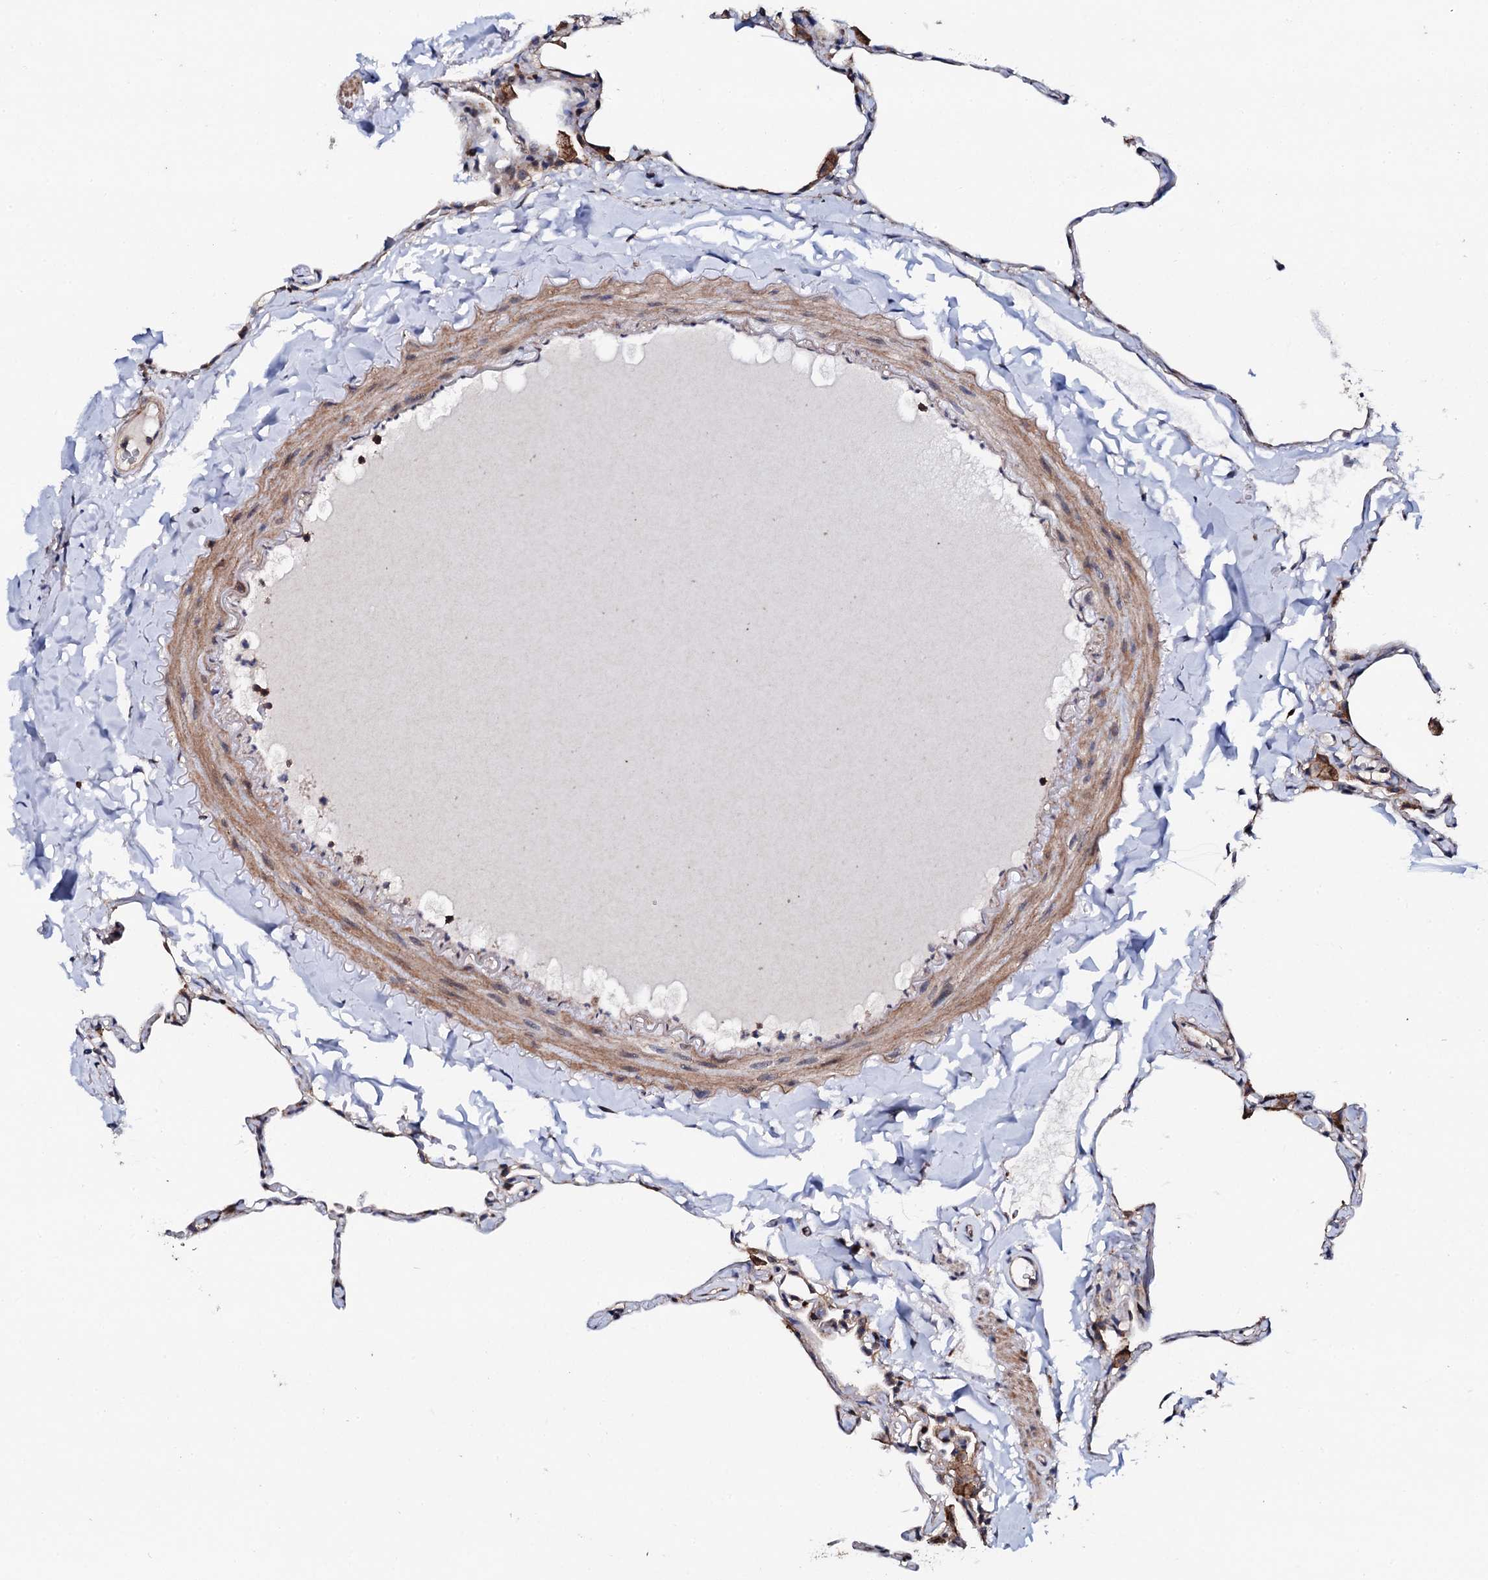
{"staining": {"intensity": "weak", "quantity": "25%-75%", "location": "cytoplasmic/membranous,nuclear"}, "tissue": "lung", "cell_type": "Alveolar cells", "image_type": "normal", "snomed": [{"axis": "morphology", "description": "Normal tissue, NOS"}, {"axis": "topography", "description": "Lung"}], "caption": "Normal lung was stained to show a protein in brown. There is low levels of weak cytoplasmic/membranous,nuclear expression in approximately 25%-75% of alveolar cells. The protein is stained brown, and the nuclei are stained in blue (DAB (3,3'-diaminobenzidine) IHC with brightfield microscopy, high magnification).", "gene": "GTPBP4", "patient": {"sex": "male", "age": 65}}